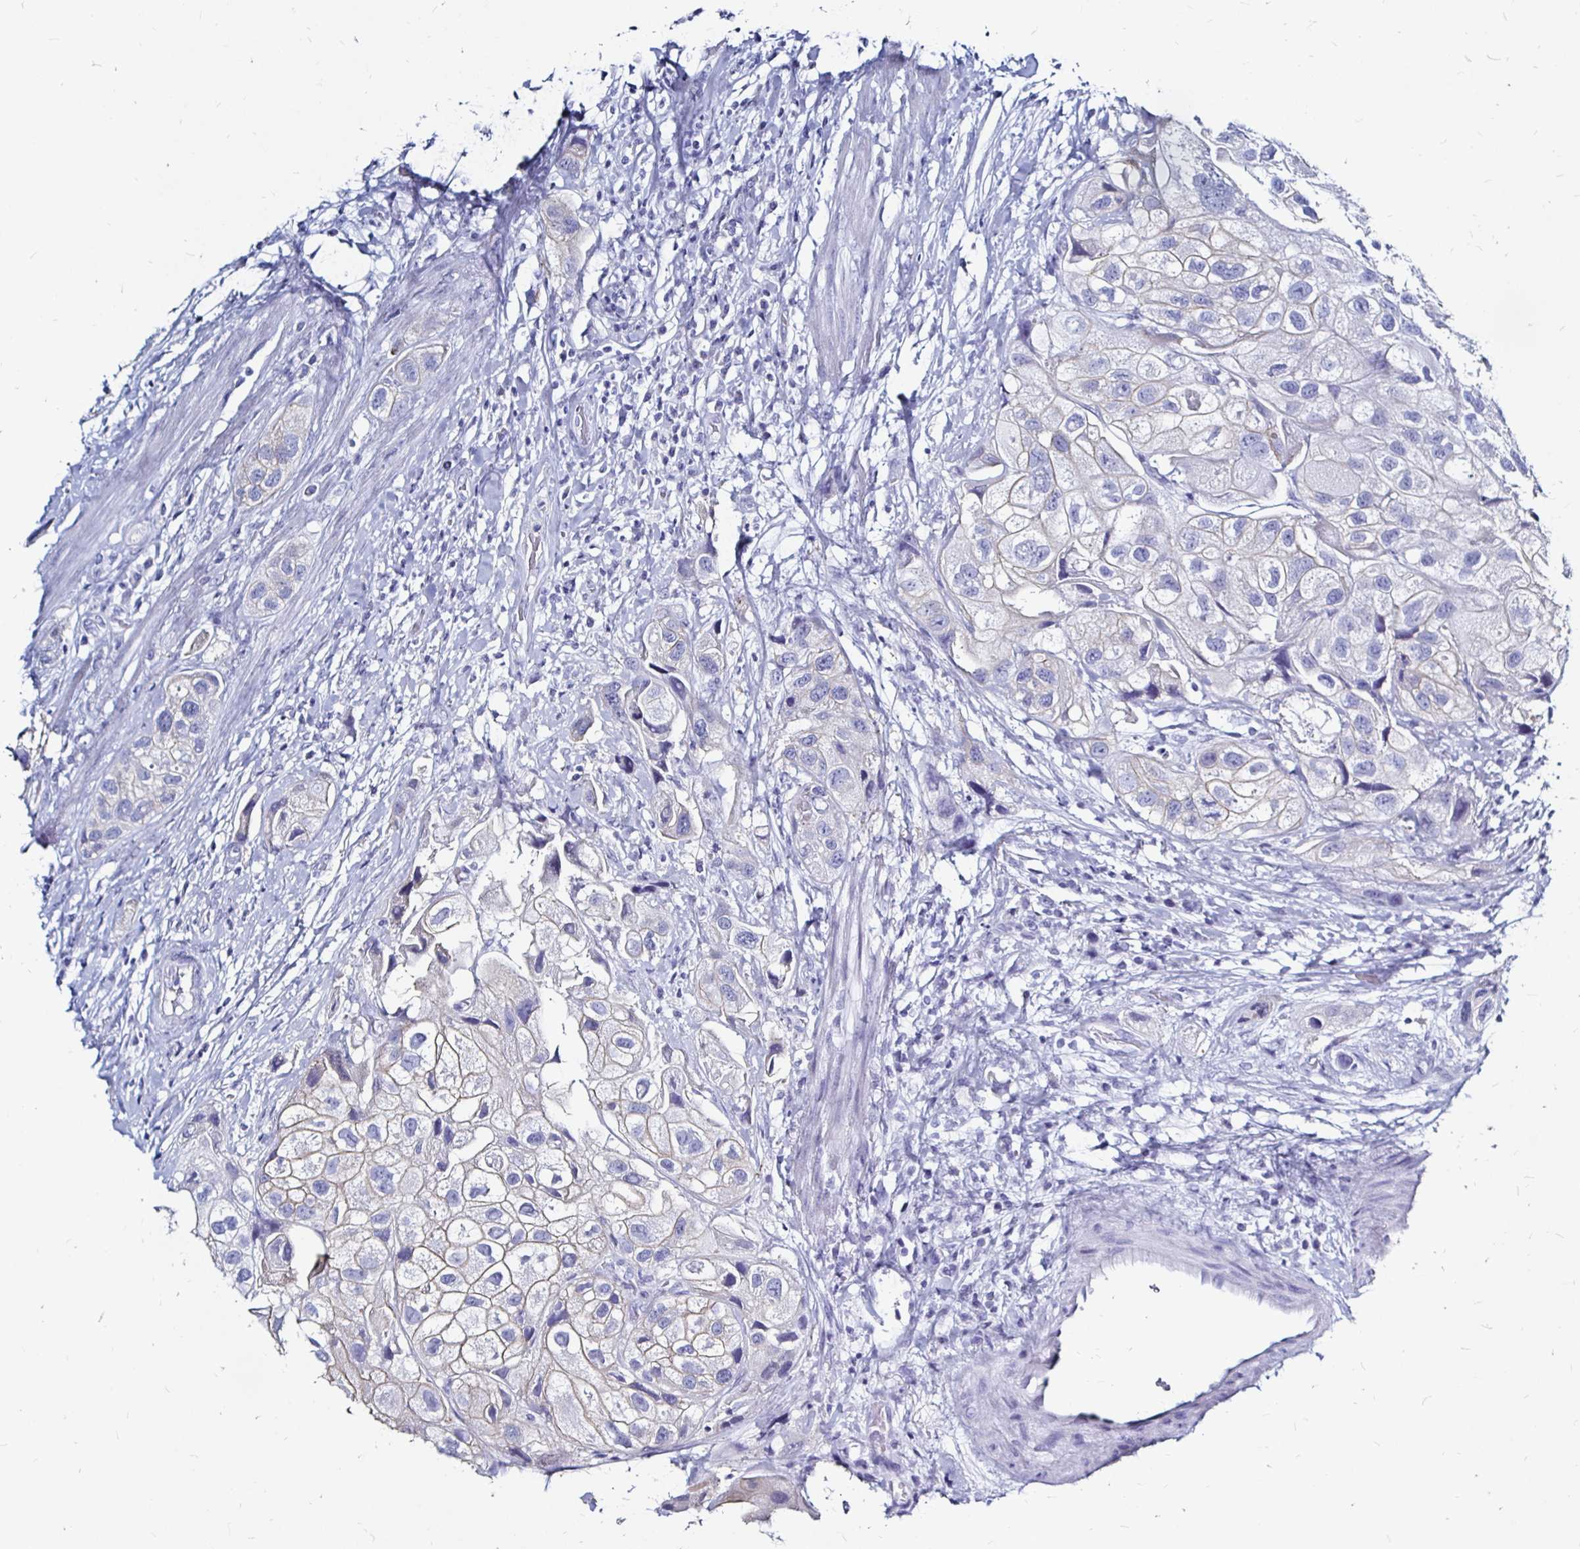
{"staining": {"intensity": "negative", "quantity": "none", "location": "none"}, "tissue": "urothelial cancer", "cell_type": "Tumor cells", "image_type": "cancer", "snomed": [{"axis": "morphology", "description": "Urothelial carcinoma, High grade"}, {"axis": "topography", "description": "Urinary bladder"}], "caption": "Micrograph shows no significant protein staining in tumor cells of urothelial cancer. (Immunohistochemistry (ihc), brightfield microscopy, high magnification).", "gene": "LUZP4", "patient": {"sex": "female", "age": 64}}